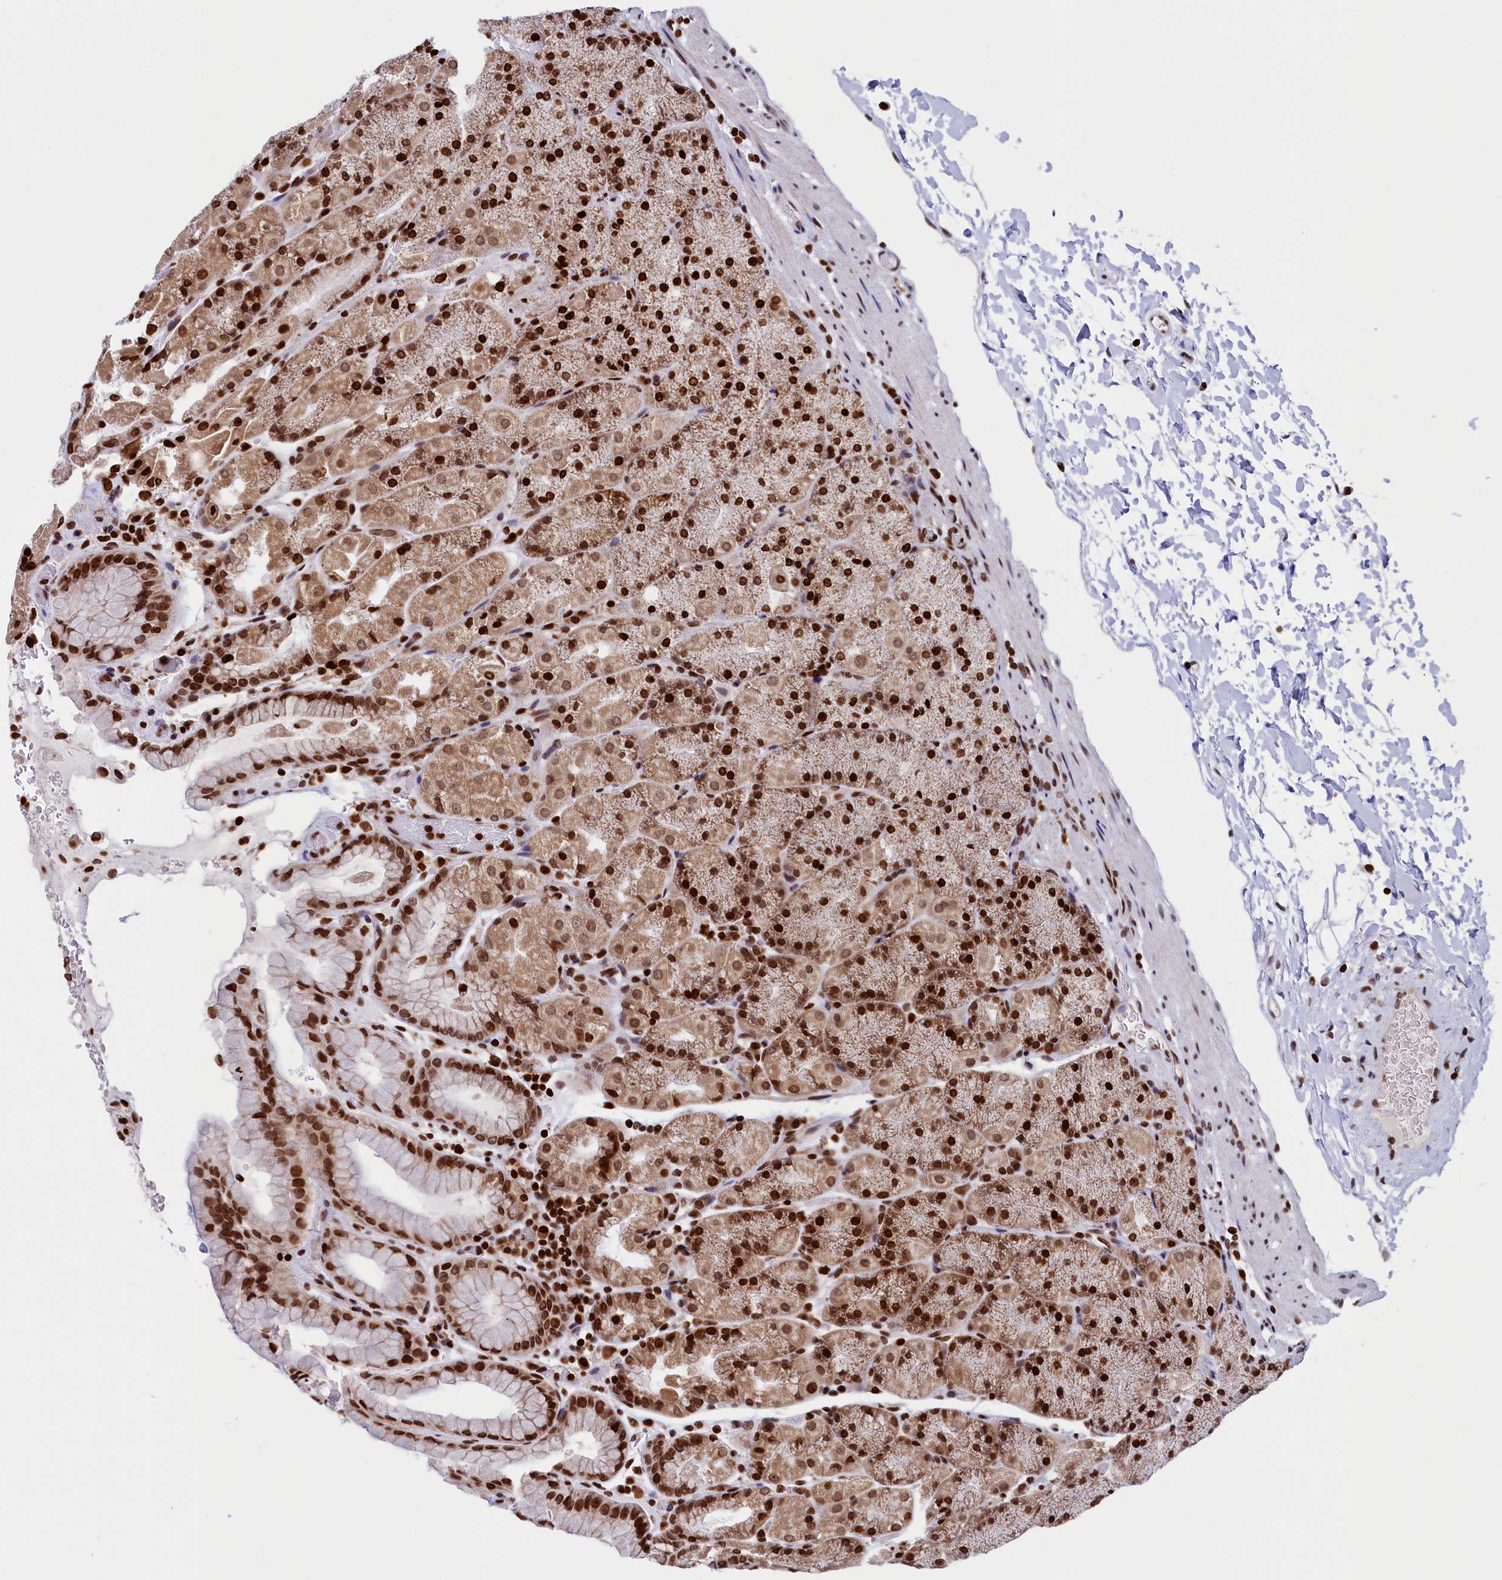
{"staining": {"intensity": "strong", "quantity": ">75%", "location": "cytoplasmic/membranous,nuclear"}, "tissue": "stomach", "cell_type": "Glandular cells", "image_type": "normal", "snomed": [{"axis": "morphology", "description": "Normal tissue, NOS"}, {"axis": "topography", "description": "Stomach, upper"}, {"axis": "topography", "description": "Stomach, lower"}], "caption": "An image of human stomach stained for a protein shows strong cytoplasmic/membranous,nuclear brown staining in glandular cells.", "gene": "TIMM29", "patient": {"sex": "male", "age": 67}}